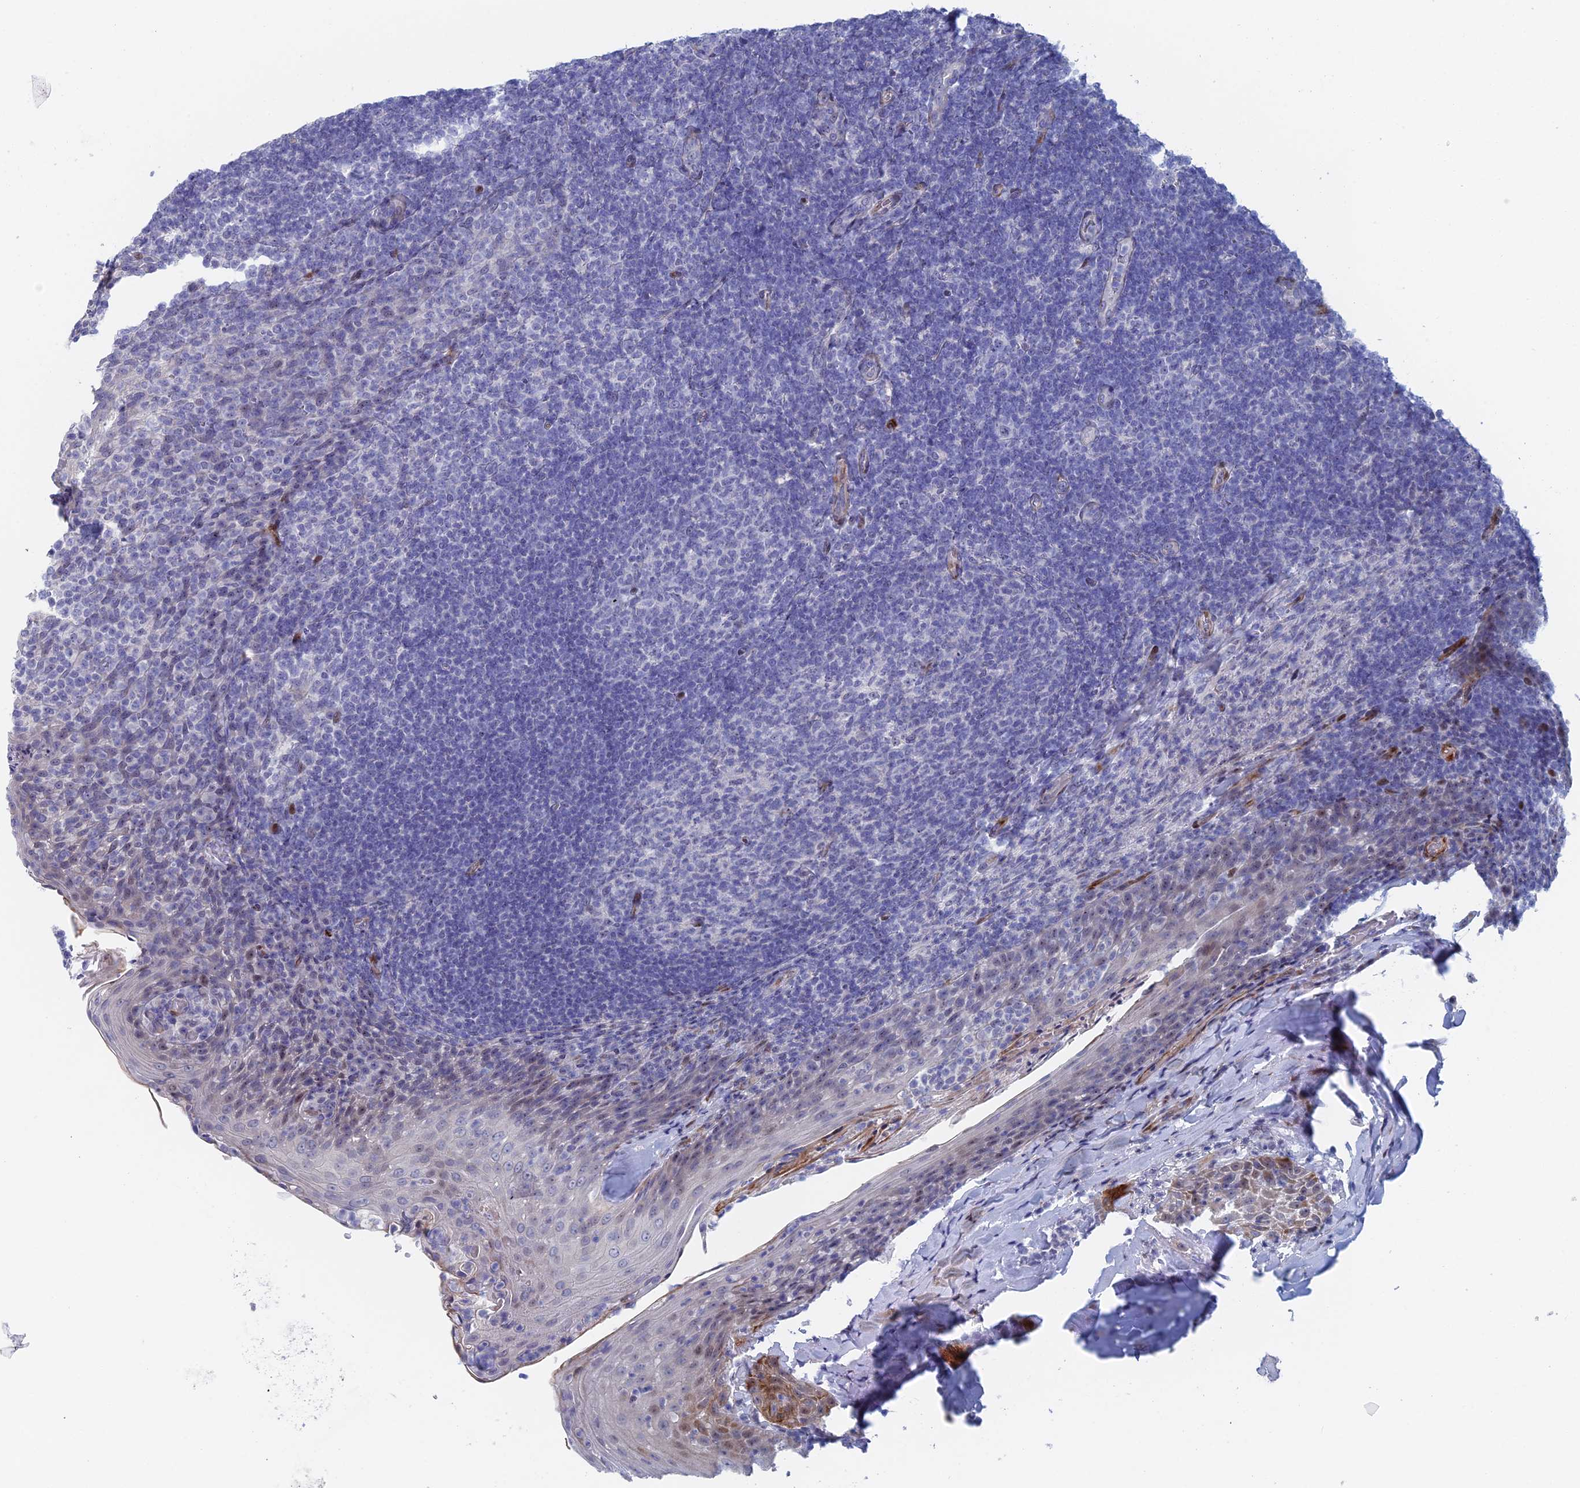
{"staining": {"intensity": "negative", "quantity": "none", "location": "none"}, "tissue": "tonsil", "cell_type": "Germinal center cells", "image_type": "normal", "snomed": [{"axis": "morphology", "description": "Normal tissue, NOS"}, {"axis": "topography", "description": "Tonsil"}], "caption": "This photomicrograph is of unremarkable tonsil stained with IHC to label a protein in brown with the nuclei are counter-stained blue. There is no staining in germinal center cells. The staining is performed using DAB brown chromogen with nuclei counter-stained in using hematoxylin.", "gene": "DRGX", "patient": {"sex": "female", "age": 10}}